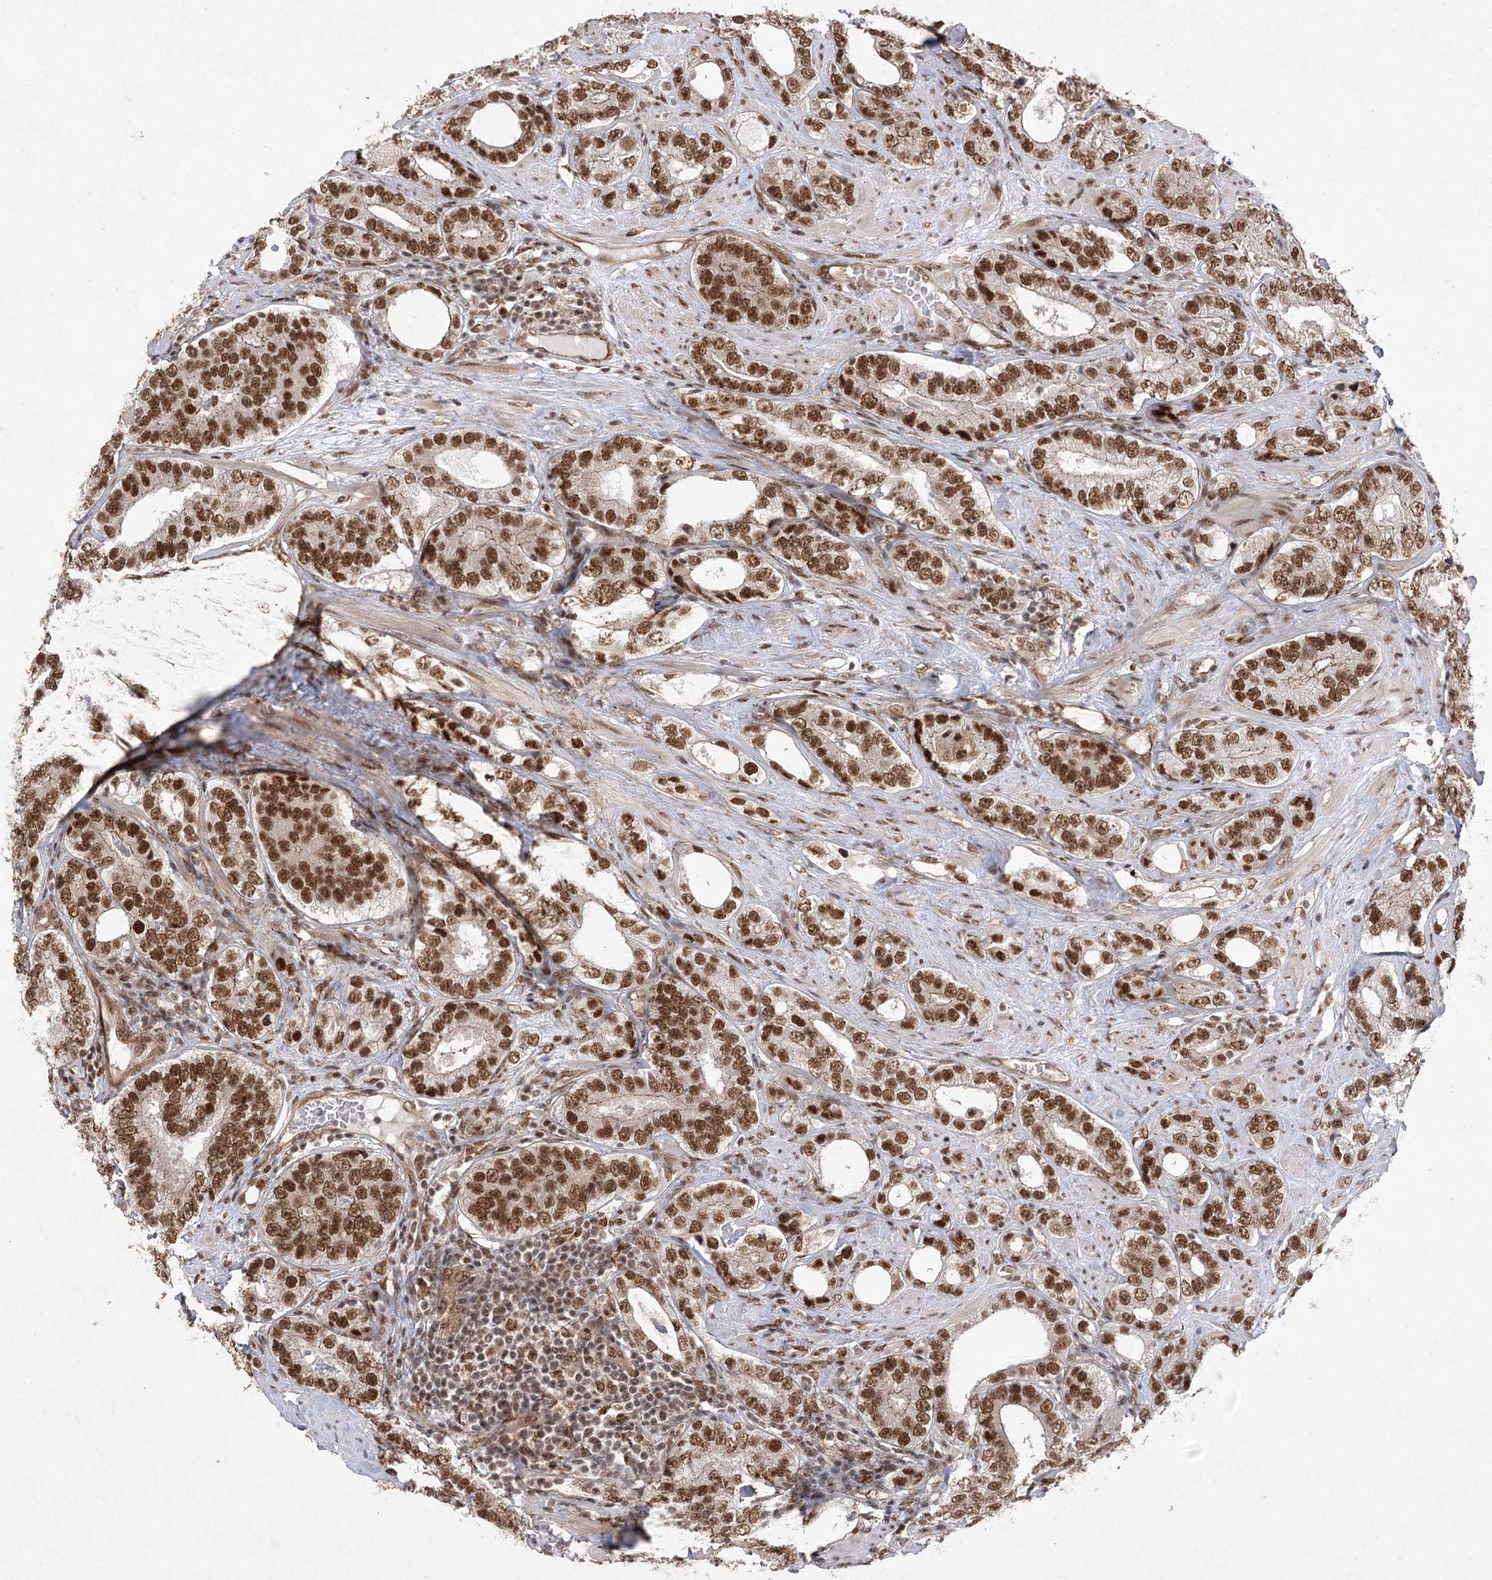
{"staining": {"intensity": "strong", "quantity": ">75%", "location": "nuclear"}, "tissue": "prostate cancer", "cell_type": "Tumor cells", "image_type": "cancer", "snomed": [{"axis": "morphology", "description": "Adenocarcinoma, High grade"}, {"axis": "topography", "description": "Prostate"}], "caption": "Brown immunohistochemical staining in human adenocarcinoma (high-grade) (prostate) exhibits strong nuclear staining in about >75% of tumor cells. The staining is performed using DAB (3,3'-diaminobenzidine) brown chromogen to label protein expression. The nuclei are counter-stained blue using hematoxylin.", "gene": "ZCCHC8", "patient": {"sex": "male", "age": 56}}